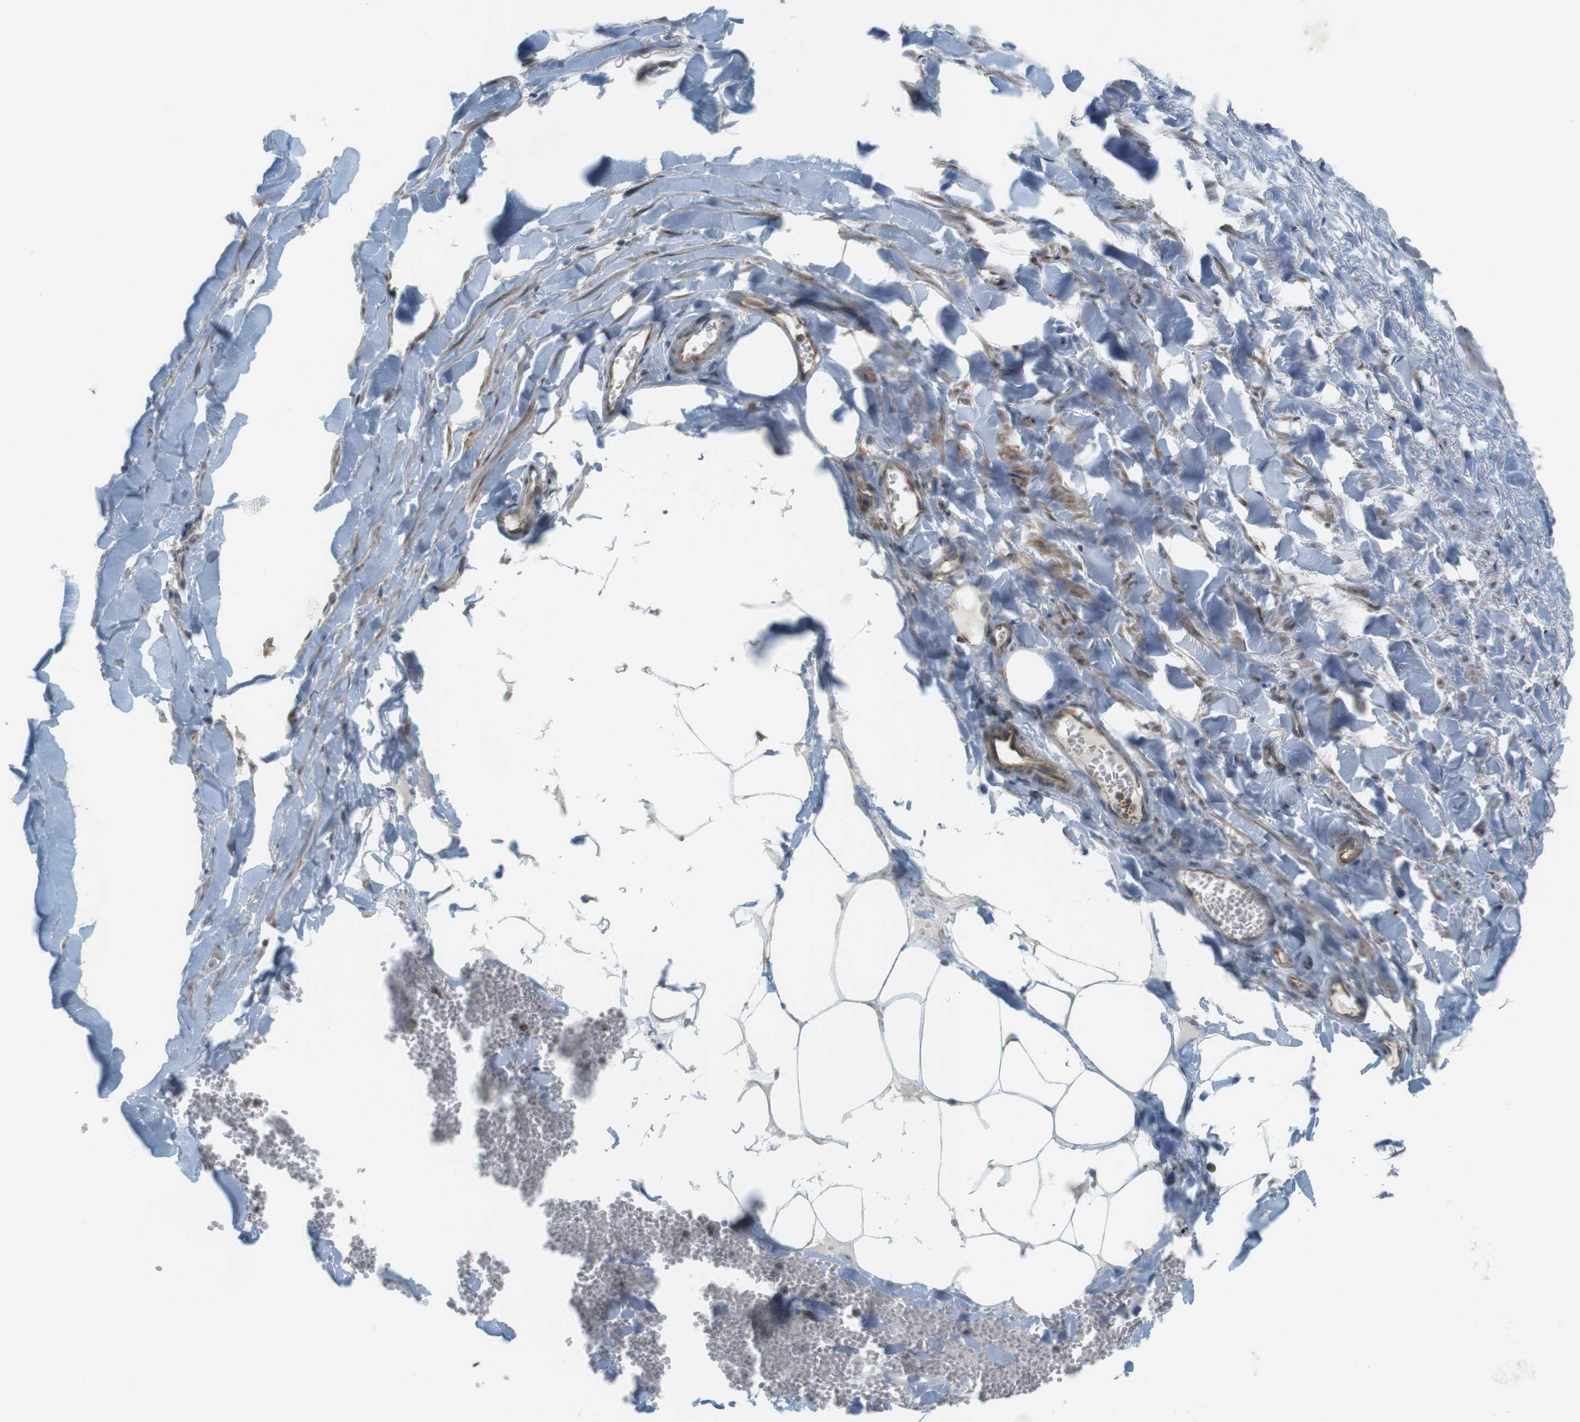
{"staining": {"intensity": "negative", "quantity": "none", "location": "none"}, "tissue": "adipose tissue", "cell_type": "Adipocytes", "image_type": "normal", "snomed": [{"axis": "morphology", "description": "Normal tissue, NOS"}, {"axis": "topography", "description": "Adipose tissue"}, {"axis": "topography", "description": "Peripheral nerve tissue"}], "caption": "The IHC image has no significant positivity in adipocytes of adipose tissue. (DAB (3,3'-diaminobenzidine) immunohistochemistry (IHC), high magnification).", "gene": "SLC41A1", "patient": {"sex": "male", "age": 52}}